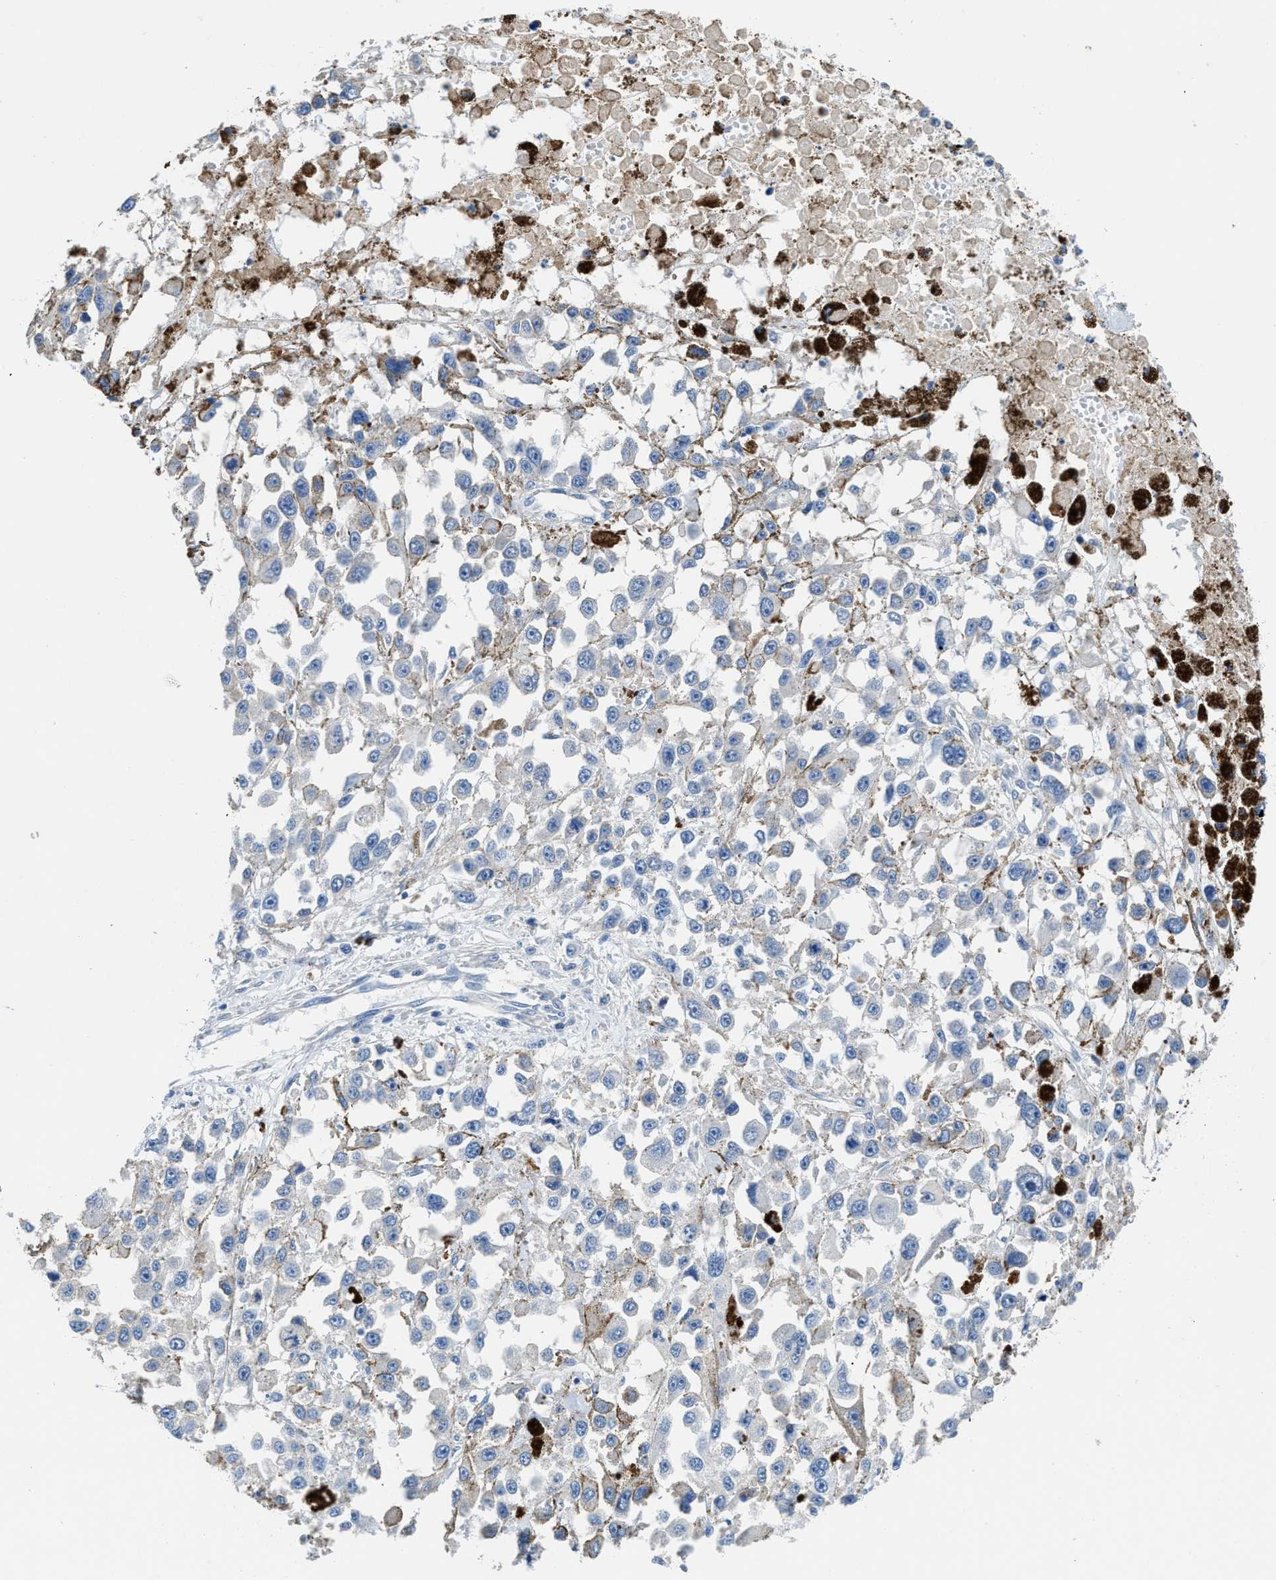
{"staining": {"intensity": "negative", "quantity": "none", "location": "none"}, "tissue": "melanoma", "cell_type": "Tumor cells", "image_type": "cancer", "snomed": [{"axis": "morphology", "description": "Malignant melanoma, Metastatic site"}, {"axis": "topography", "description": "Lymph node"}], "caption": "Tumor cells are negative for protein expression in human melanoma.", "gene": "SLC10A6", "patient": {"sex": "male", "age": 59}}